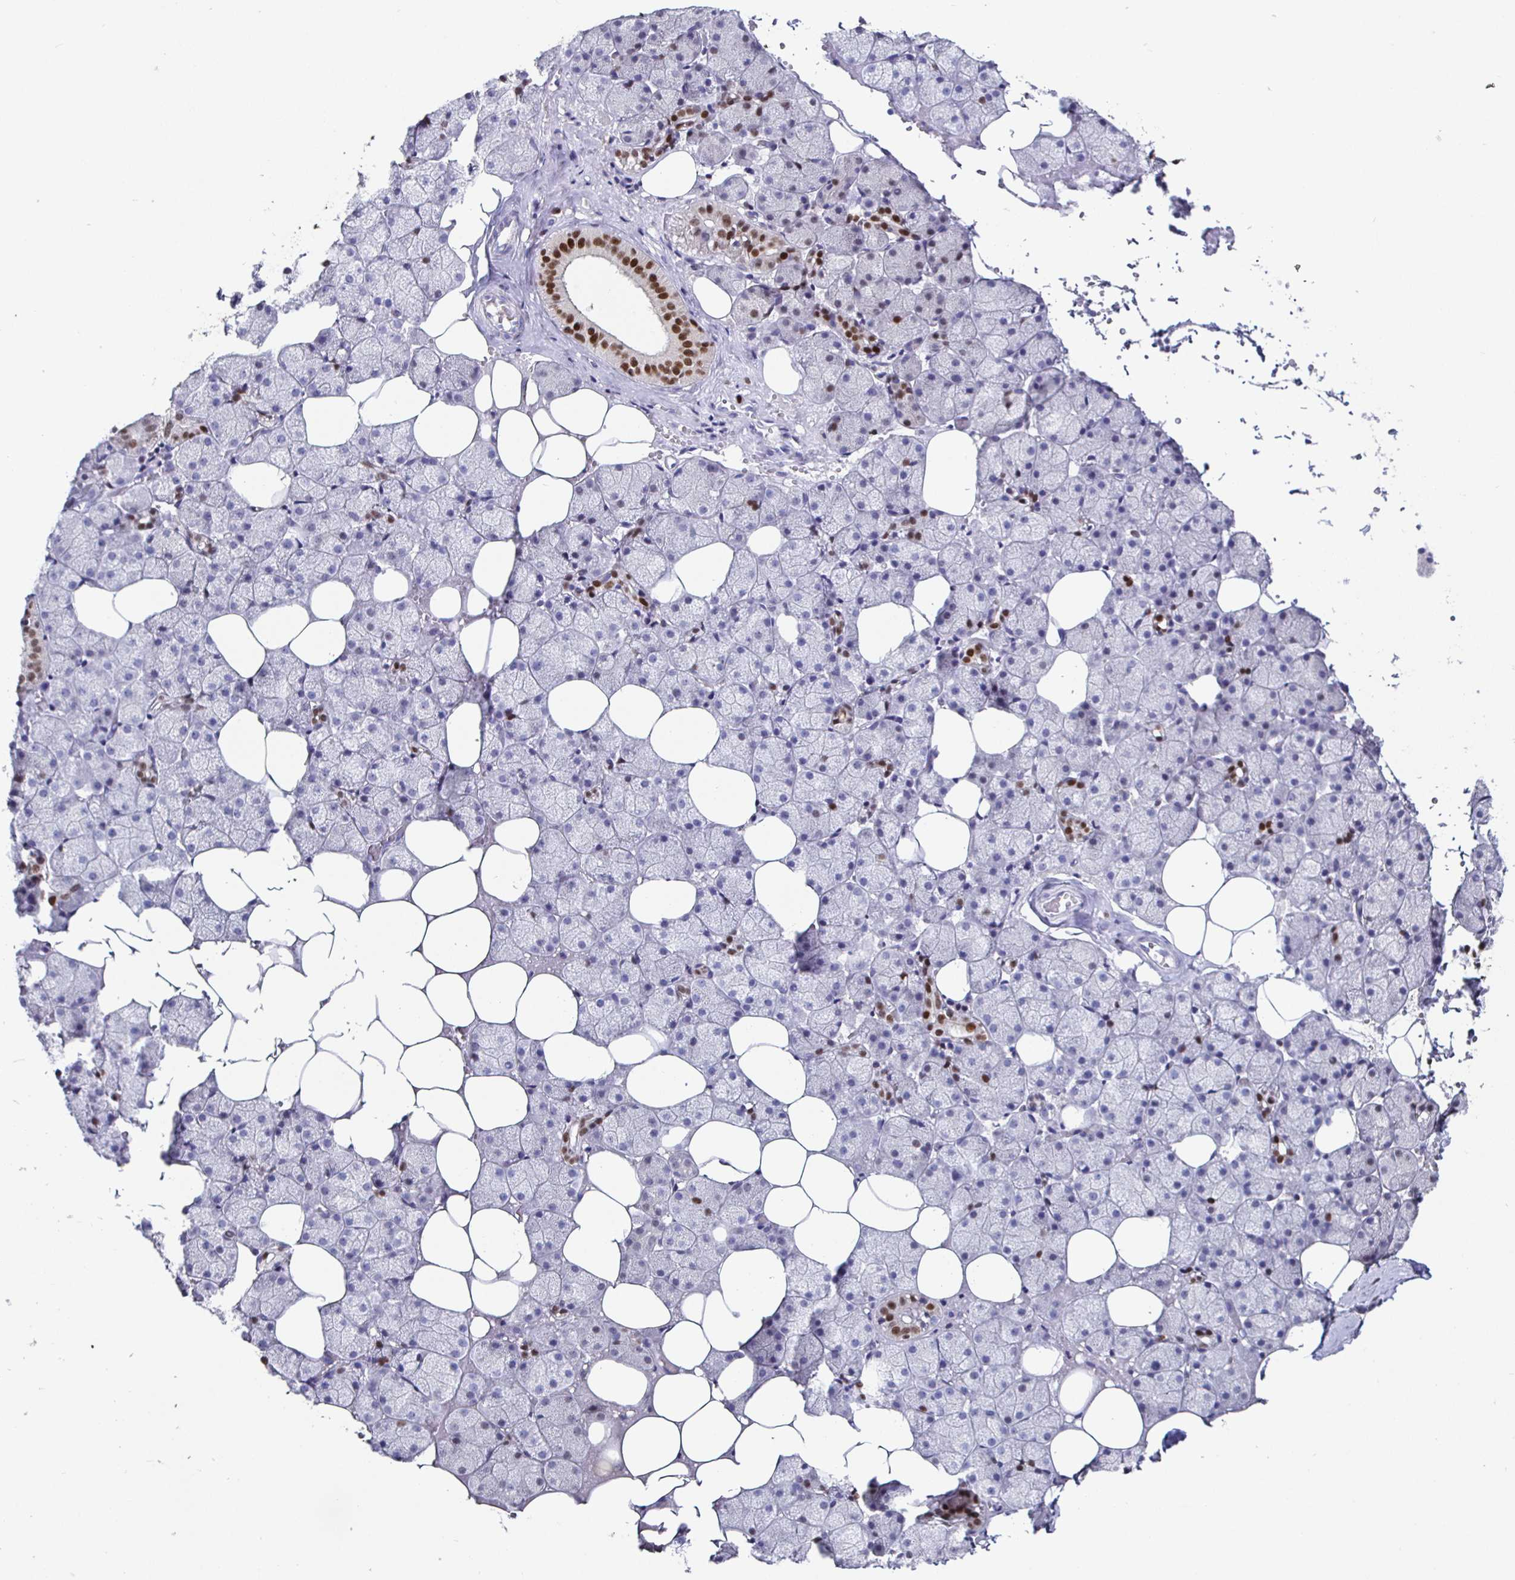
{"staining": {"intensity": "strong", "quantity": "<25%", "location": "nuclear"}, "tissue": "salivary gland", "cell_type": "Glandular cells", "image_type": "normal", "snomed": [{"axis": "morphology", "description": "Normal tissue, NOS"}, {"axis": "topography", "description": "Salivary gland"}], "caption": "Brown immunohistochemical staining in normal salivary gland shows strong nuclear staining in approximately <25% of glandular cells.", "gene": "RUNX2", "patient": {"sex": "male", "age": 38}}